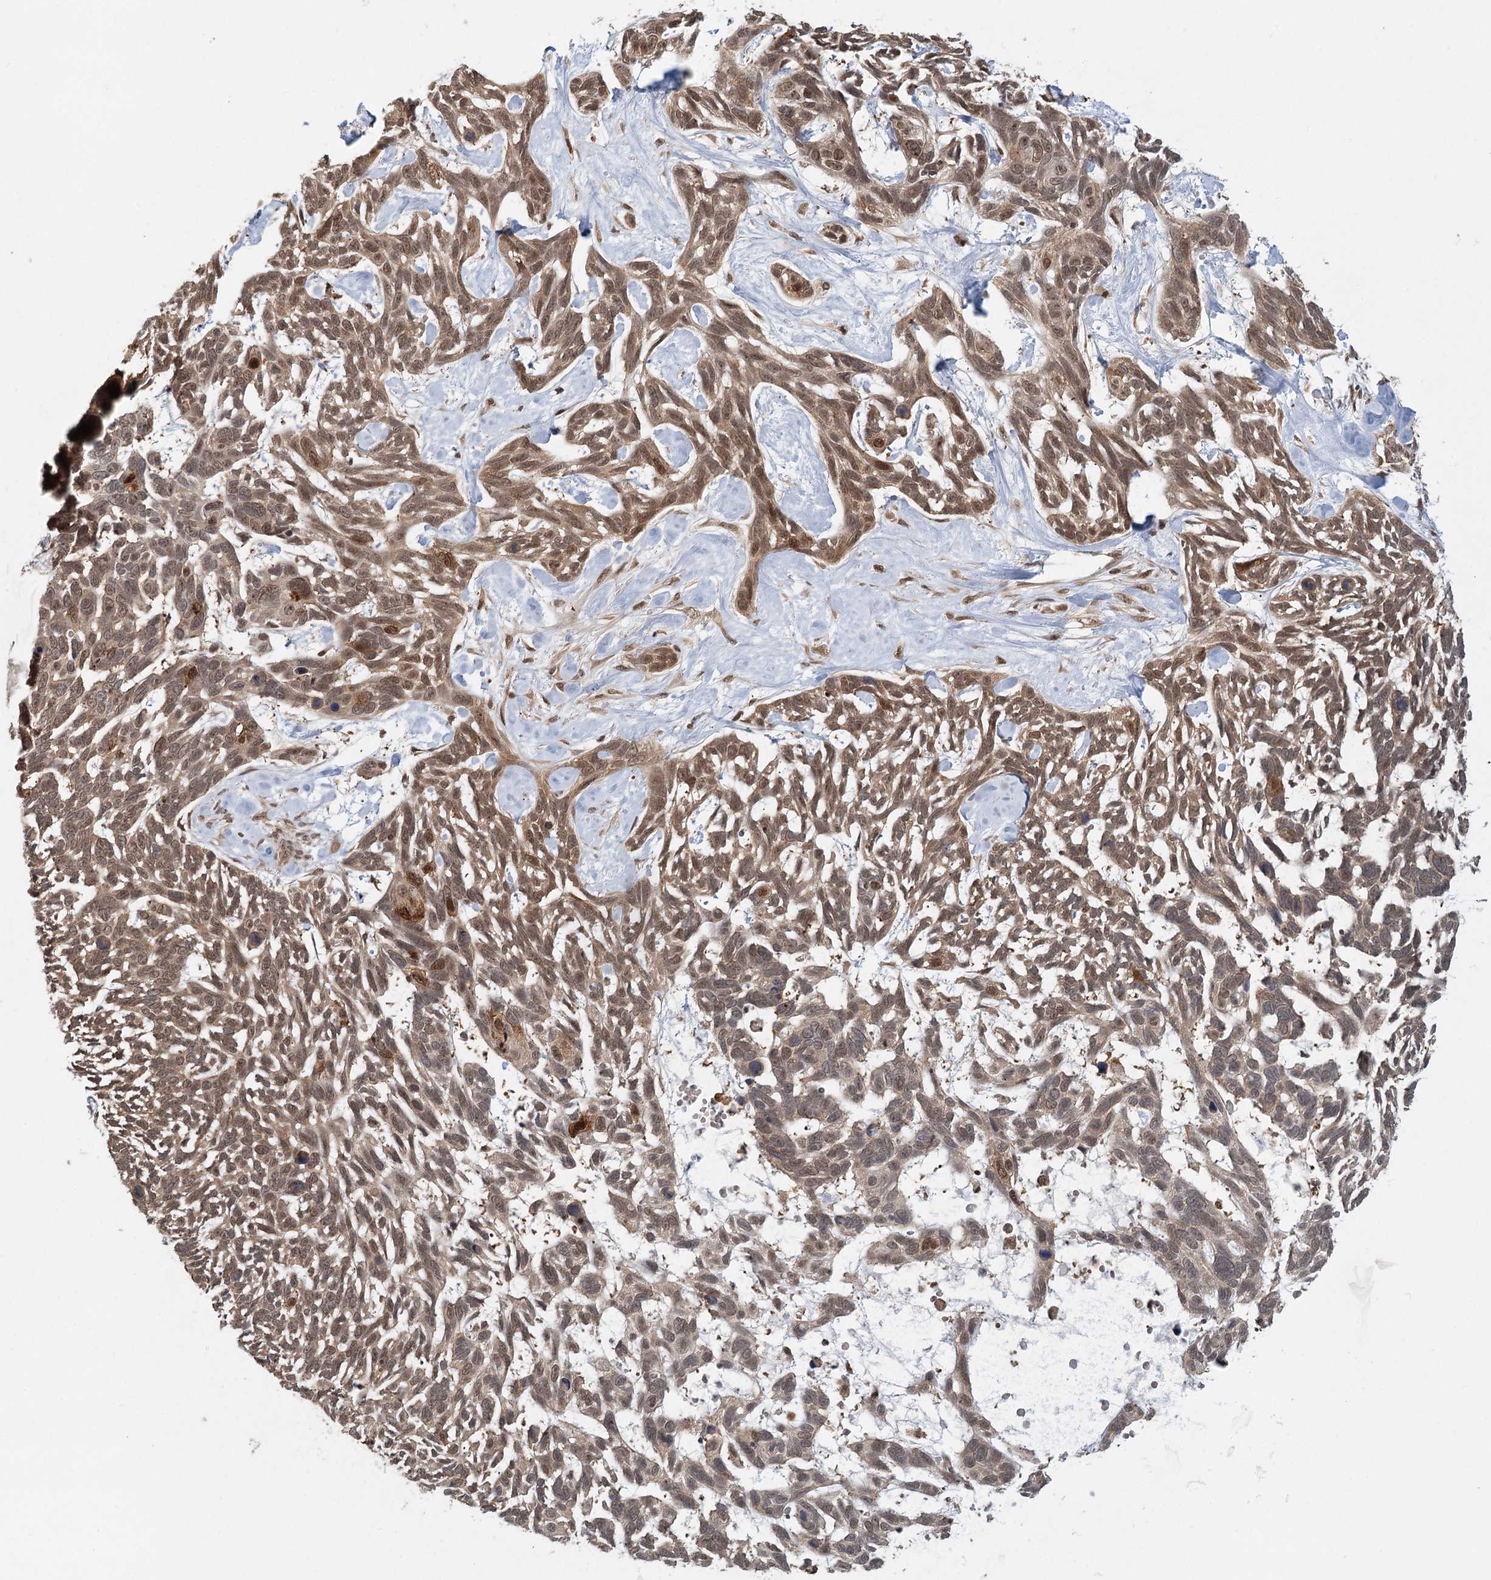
{"staining": {"intensity": "weak", "quantity": ">75%", "location": "cytoplasmic/membranous,nuclear"}, "tissue": "skin cancer", "cell_type": "Tumor cells", "image_type": "cancer", "snomed": [{"axis": "morphology", "description": "Basal cell carcinoma"}, {"axis": "topography", "description": "Skin"}], "caption": "Brown immunohistochemical staining in skin basal cell carcinoma shows weak cytoplasmic/membranous and nuclear positivity in approximately >75% of tumor cells. (brown staining indicates protein expression, while blue staining denotes nuclei).", "gene": "N6AMT1", "patient": {"sex": "male", "age": 88}}